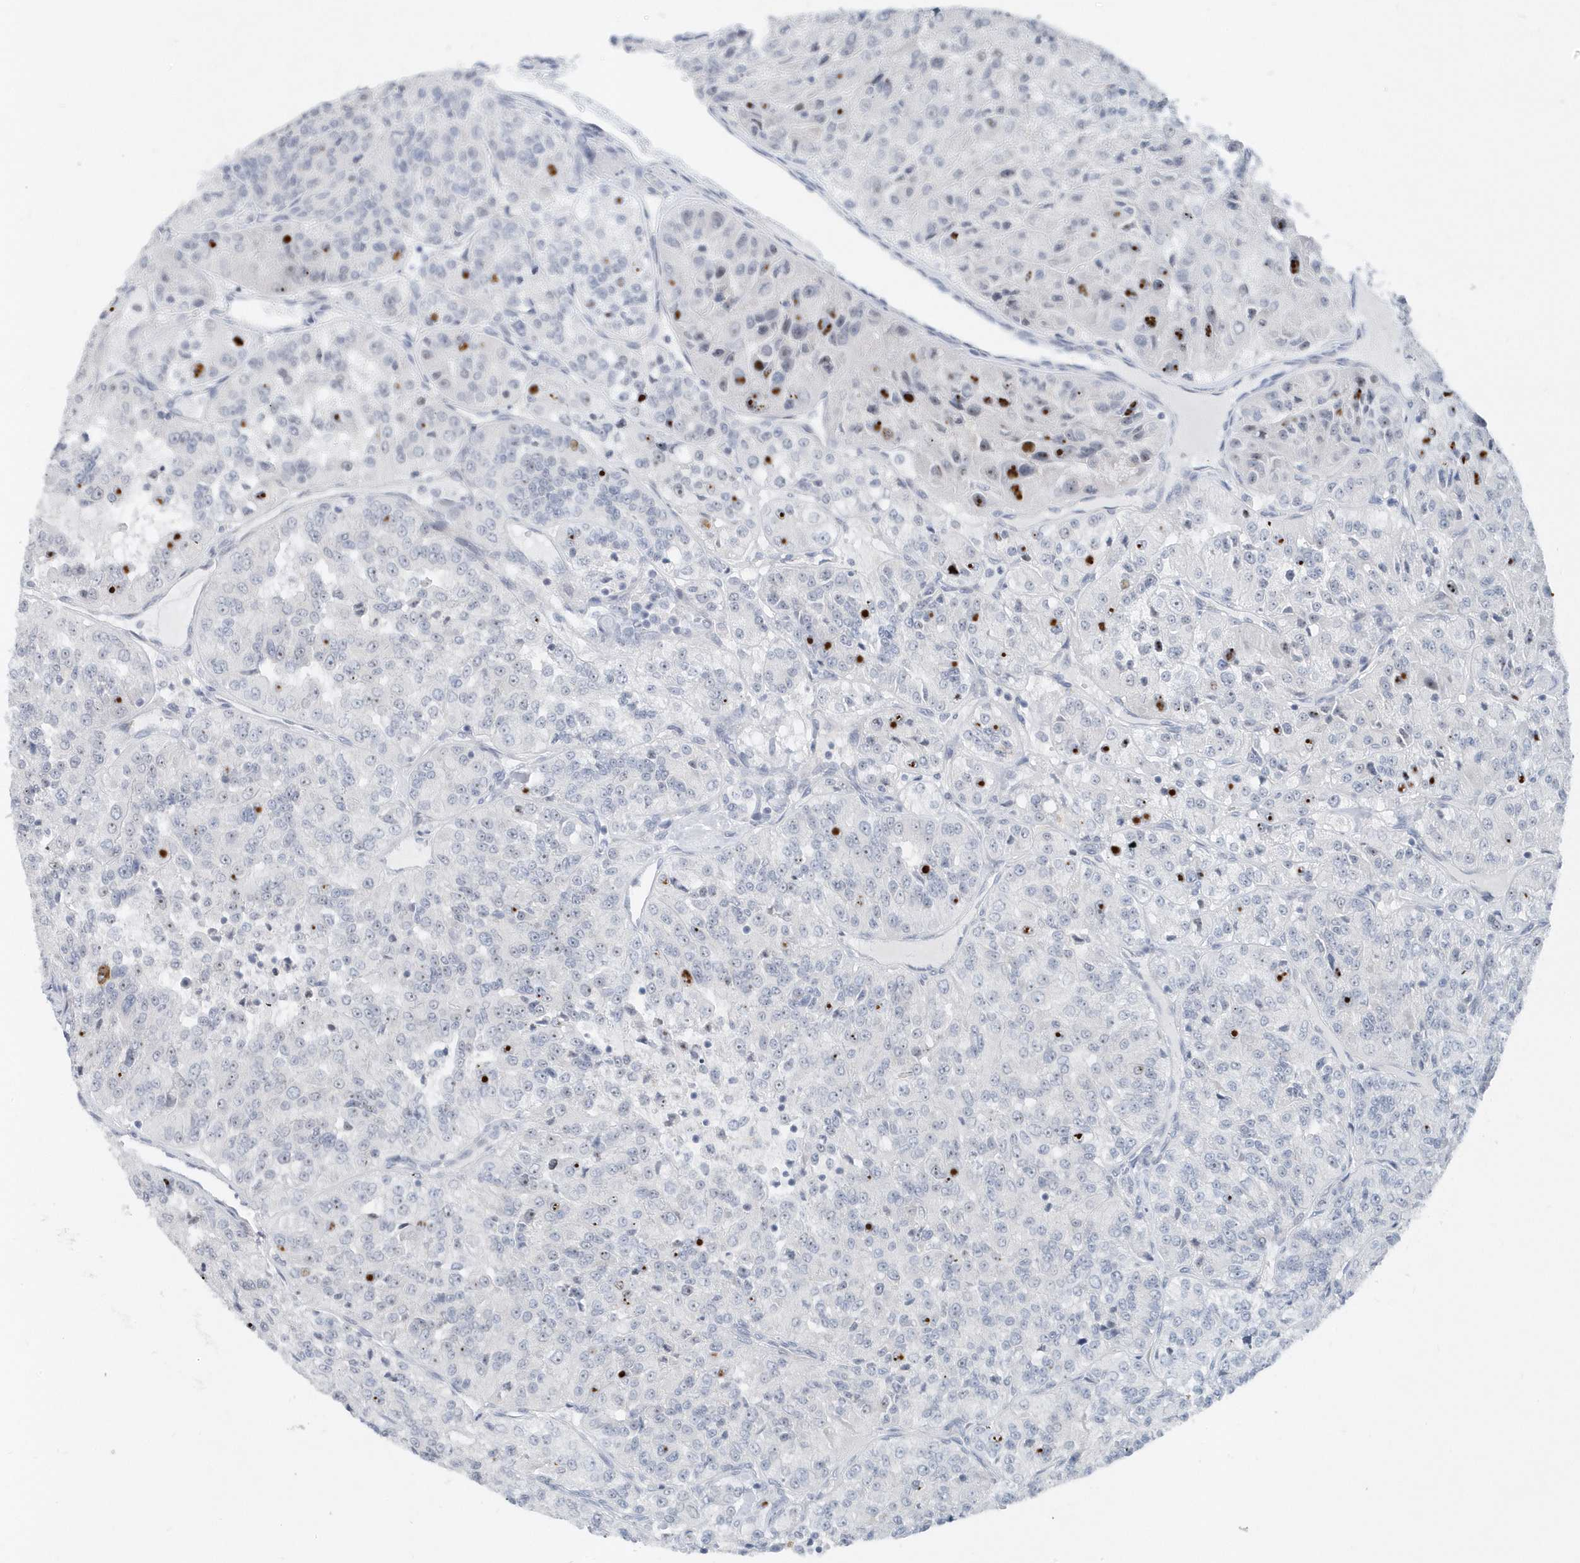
{"staining": {"intensity": "weak", "quantity": "<25%", "location": "nuclear"}, "tissue": "renal cancer", "cell_type": "Tumor cells", "image_type": "cancer", "snomed": [{"axis": "morphology", "description": "Adenocarcinoma, NOS"}, {"axis": "topography", "description": "Kidney"}], "caption": "This is an immunohistochemistry (IHC) micrograph of human renal cancer. There is no expression in tumor cells.", "gene": "RPF2", "patient": {"sex": "female", "age": 63}}